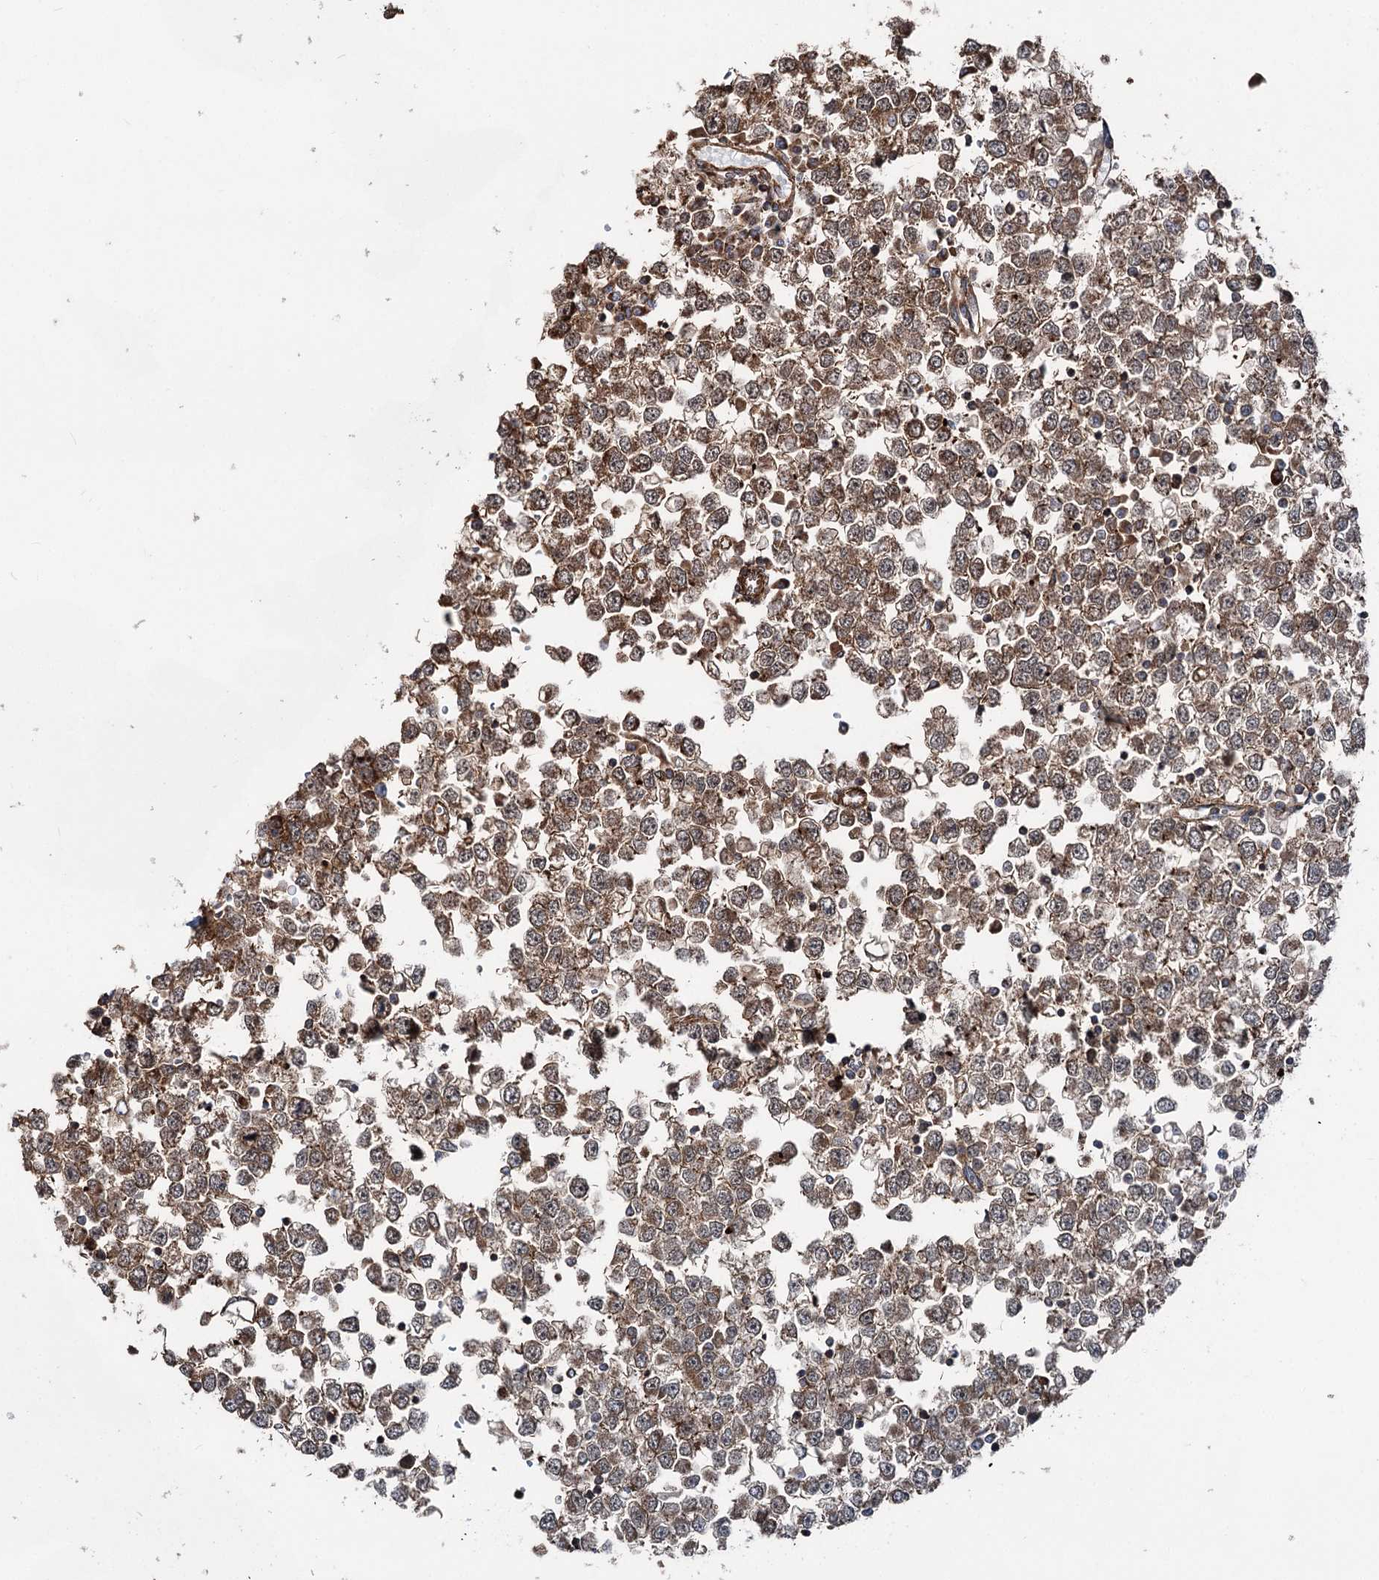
{"staining": {"intensity": "moderate", "quantity": ">75%", "location": "cytoplasmic/membranous"}, "tissue": "testis cancer", "cell_type": "Tumor cells", "image_type": "cancer", "snomed": [{"axis": "morphology", "description": "Seminoma, NOS"}, {"axis": "topography", "description": "Testis"}], "caption": "DAB (3,3'-diaminobenzidine) immunohistochemical staining of seminoma (testis) reveals moderate cytoplasmic/membranous protein positivity in approximately >75% of tumor cells. The staining is performed using DAB brown chromogen to label protein expression. The nuclei are counter-stained blue using hematoxylin.", "gene": "ITFG2", "patient": {"sex": "male", "age": 65}}